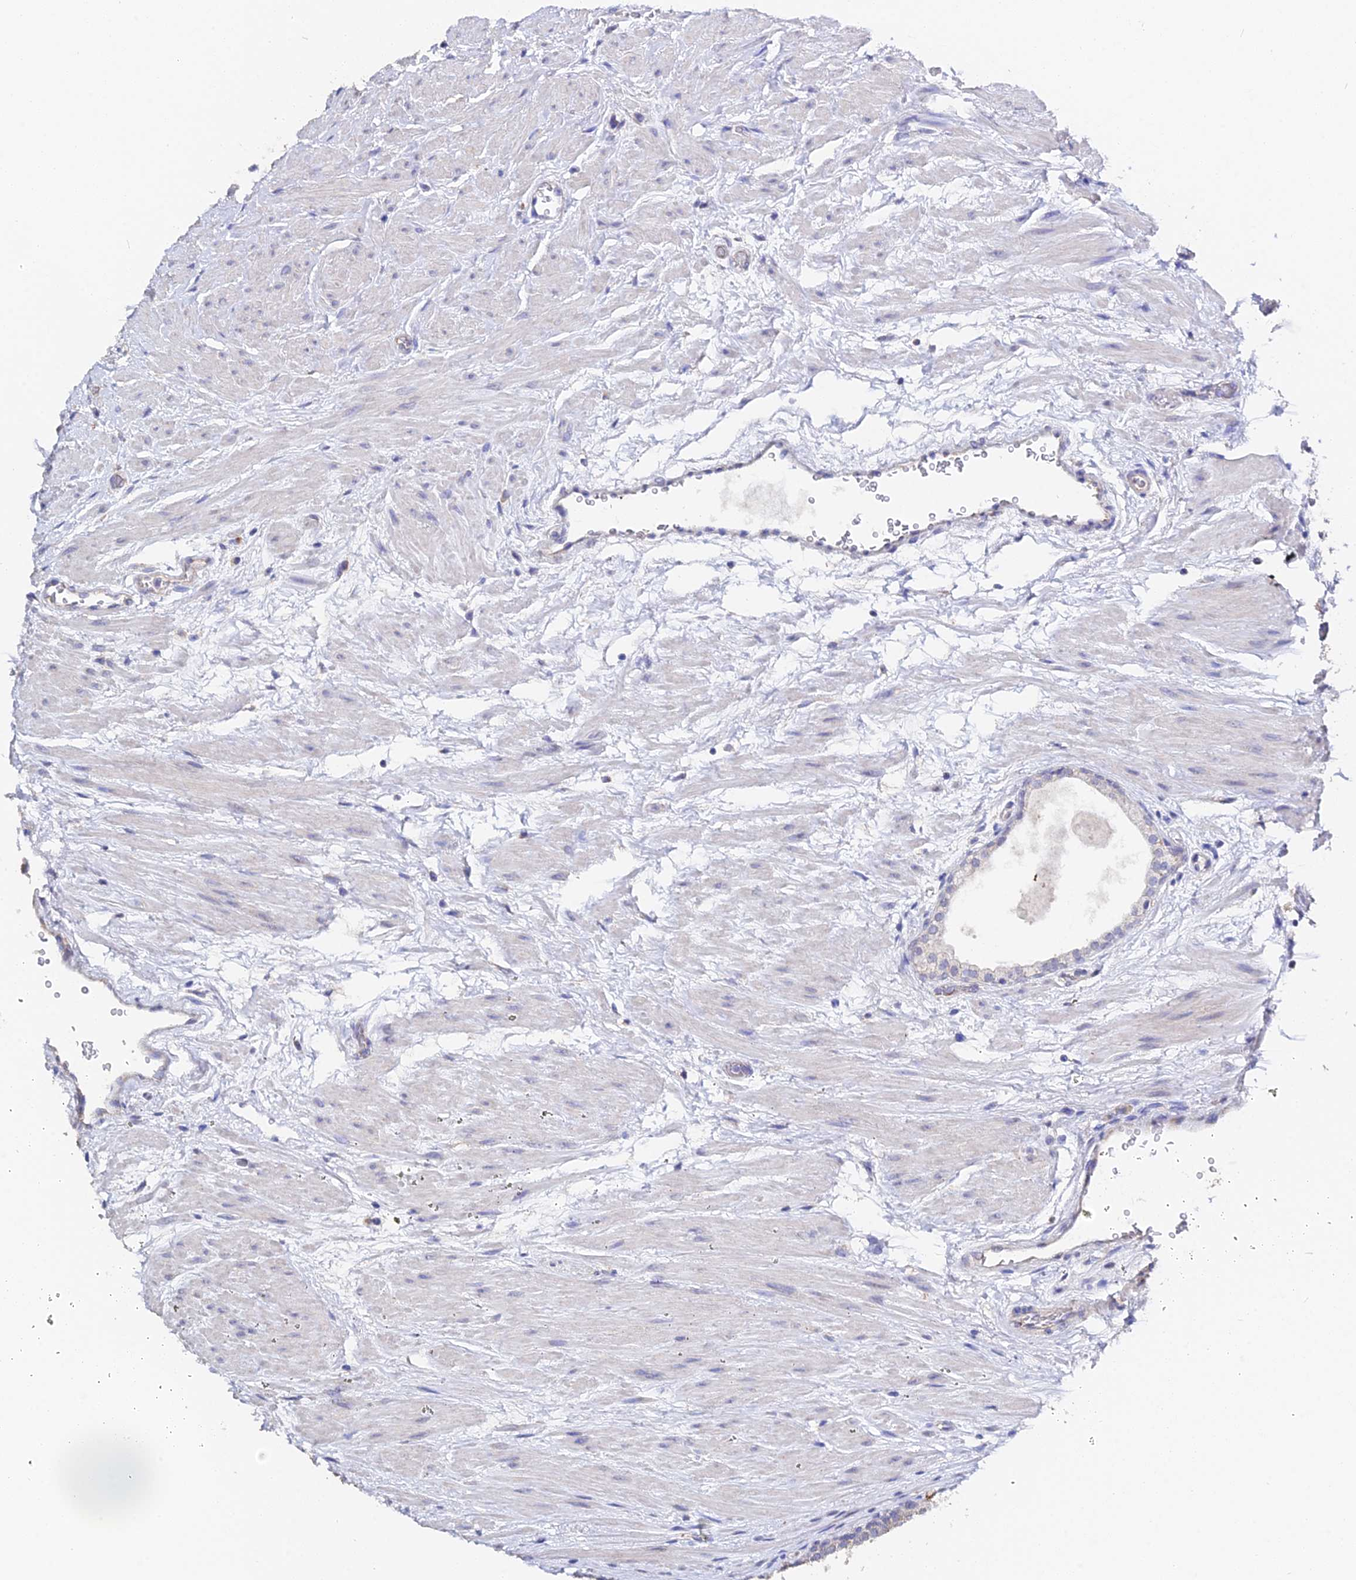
{"staining": {"intensity": "negative", "quantity": "none", "location": "none"}, "tissue": "prostate", "cell_type": "Glandular cells", "image_type": "normal", "snomed": [{"axis": "morphology", "description": "Normal tissue, NOS"}, {"axis": "topography", "description": "Prostate"}], "caption": "Immunohistochemistry (IHC) of benign prostate demonstrates no staining in glandular cells.", "gene": "ESM1", "patient": {"sex": "male", "age": 48}}